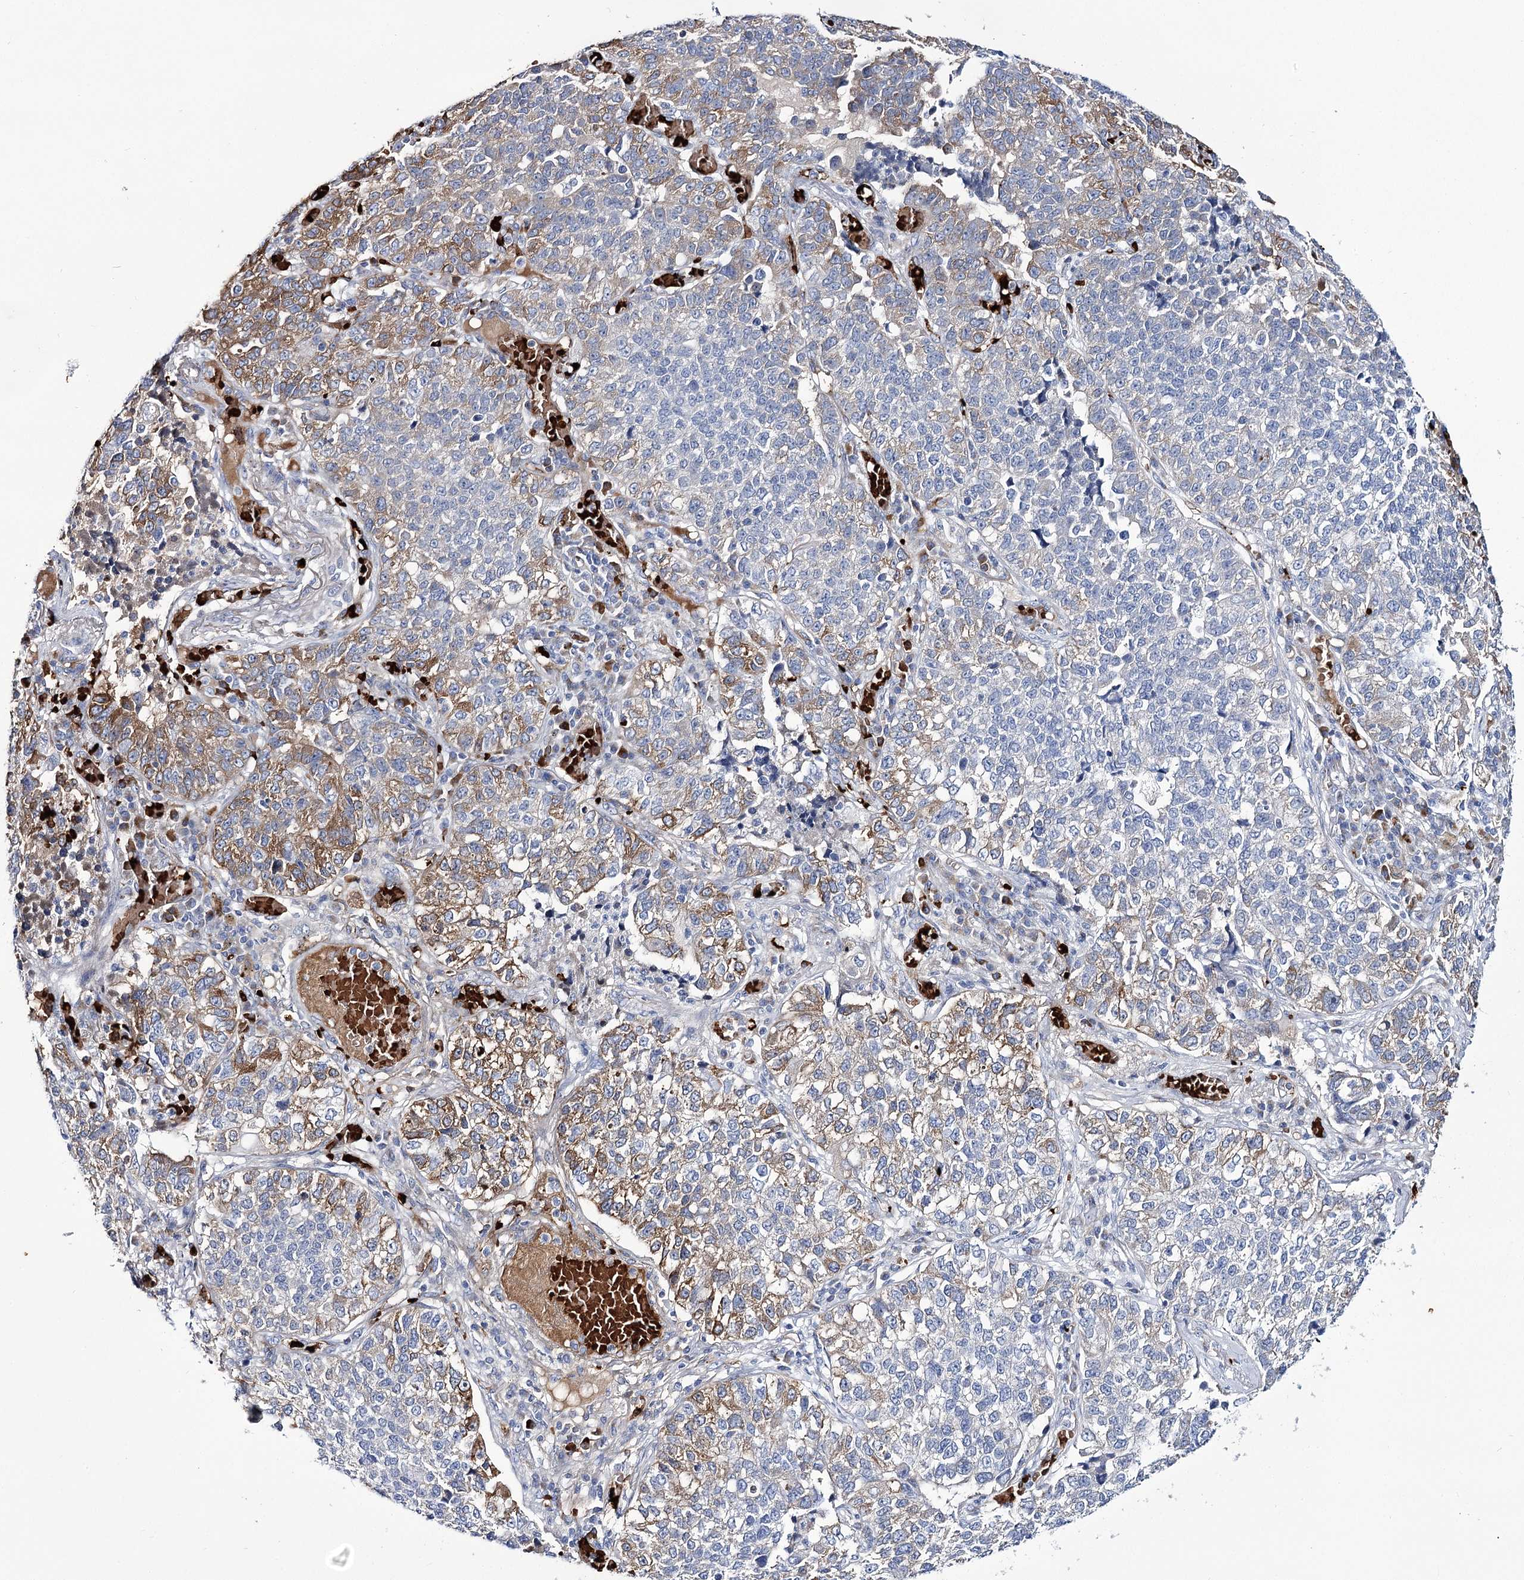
{"staining": {"intensity": "moderate", "quantity": "<25%", "location": "cytoplasmic/membranous"}, "tissue": "lung cancer", "cell_type": "Tumor cells", "image_type": "cancer", "snomed": [{"axis": "morphology", "description": "Adenocarcinoma, NOS"}, {"axis": "topography", "description": "Lung"}], "caption": "Immunohistochemistry staining of lung cancer (adenocarcinoma), which reveals low levels of moderate cytoplasmic/membranous staining in approximately <25% of tumor cells indicating moderate cytoplasmic/membranous protein staining. The staining was performed using DAB (3,3'-diaminobenzidine) (brown) for protein detection and nuclei were counterstained in hematoxylin (blue).", "gene": "GBF1", "patient": {"sex": "male", "age": 49}}